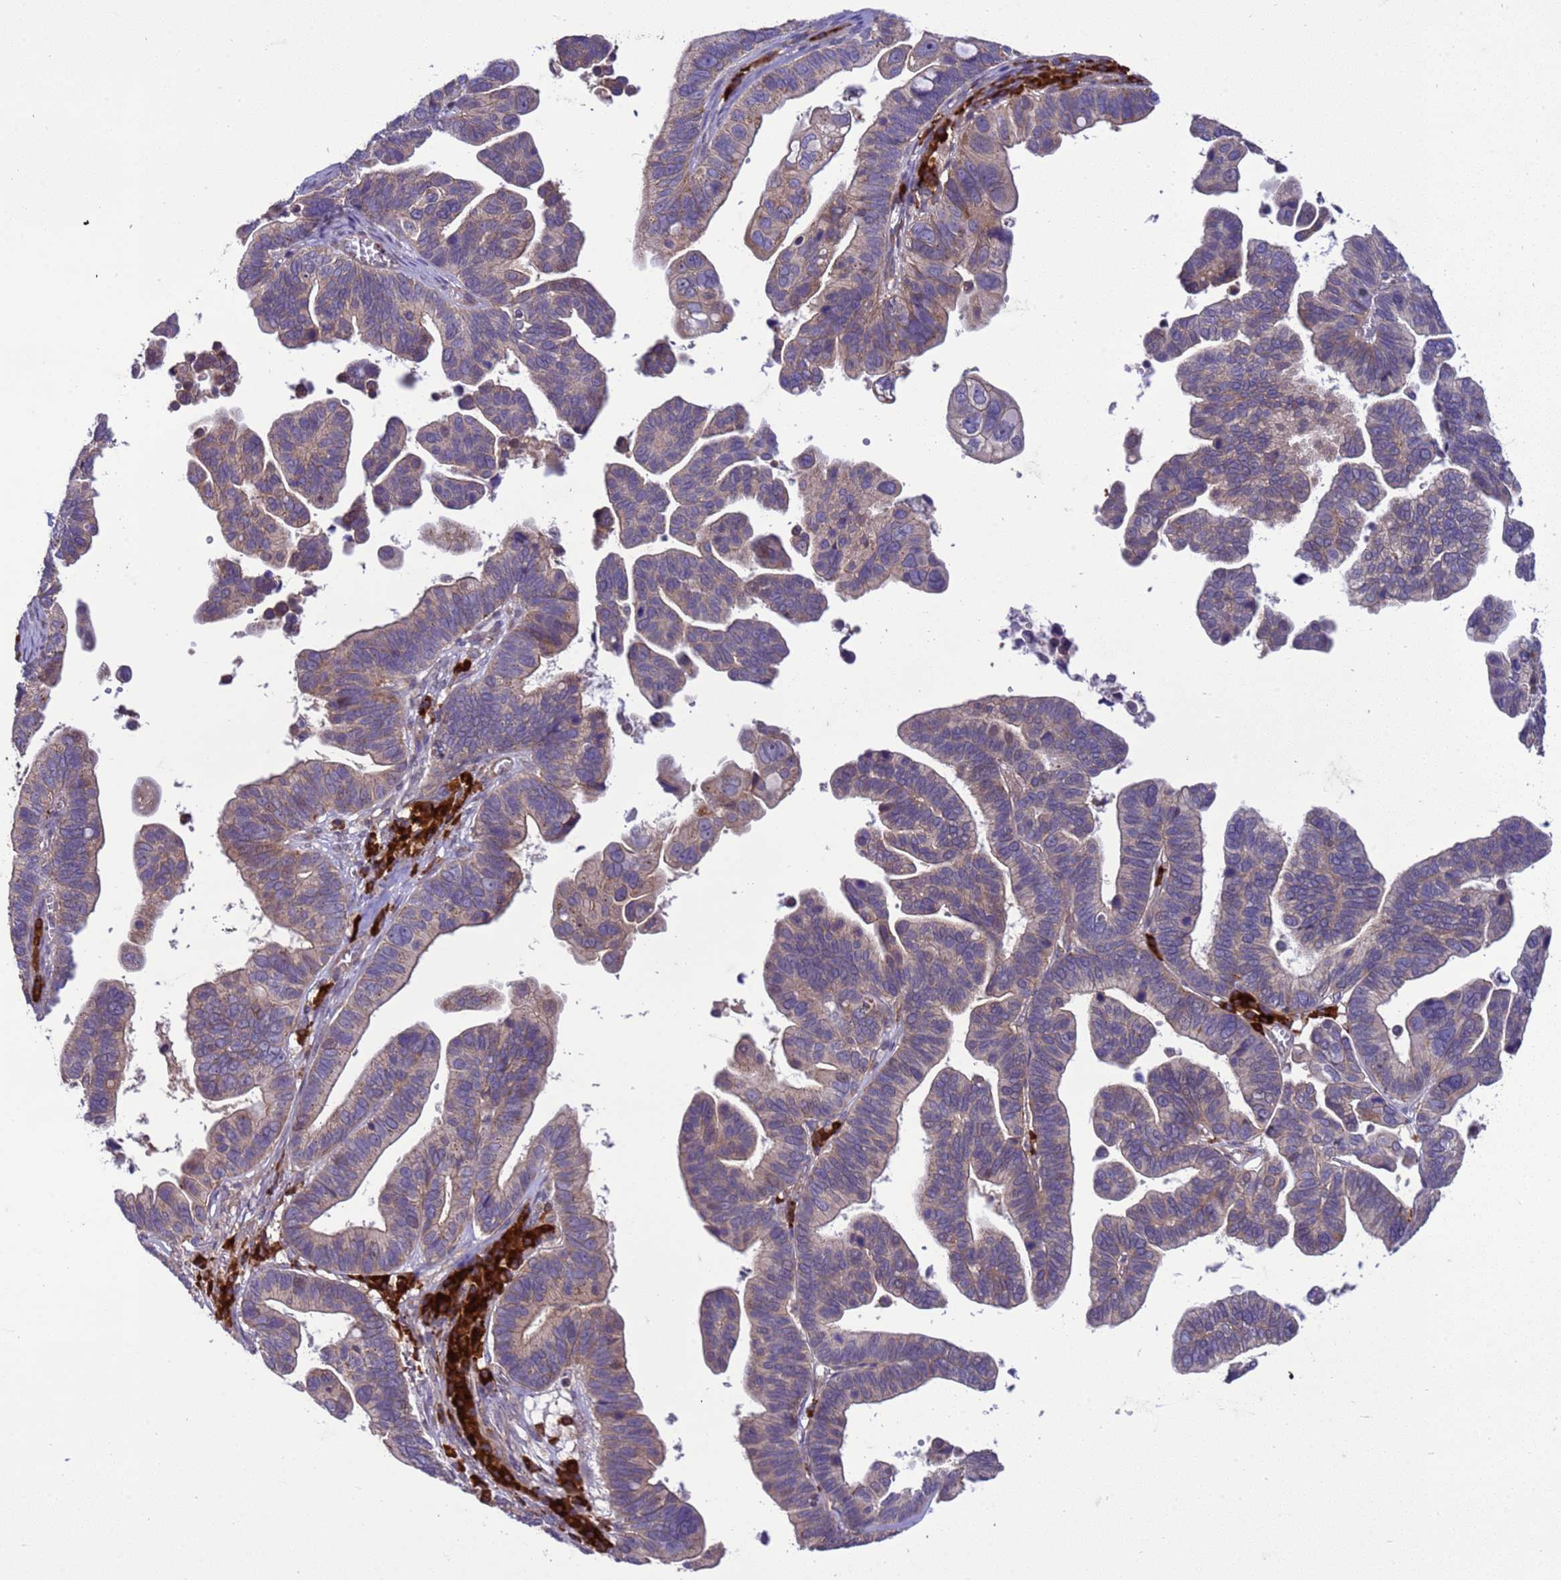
{"staining": {"intensity": "weak", "quantity": "25%-75%", "location": "cytoplasmic/membranous"}, "tissue": "ovarian cancer", "cell_type": "Tumor cells", "image_type": "cancer", "snomed": [{"axis": "morphology", "description": "Cystadenocarcinoma, serous, NOS"}, {"axis": "topography", "description": "Ovary"}], "caption": "An image showing weak cytoplasmic/membranous expression in approximately 25%-75% of tumor cells in ovarian cancer, as visualized by brown immunohistochemical staining.", "gene": "GEN1", "patient": {"sex": "female", "age": 56}}